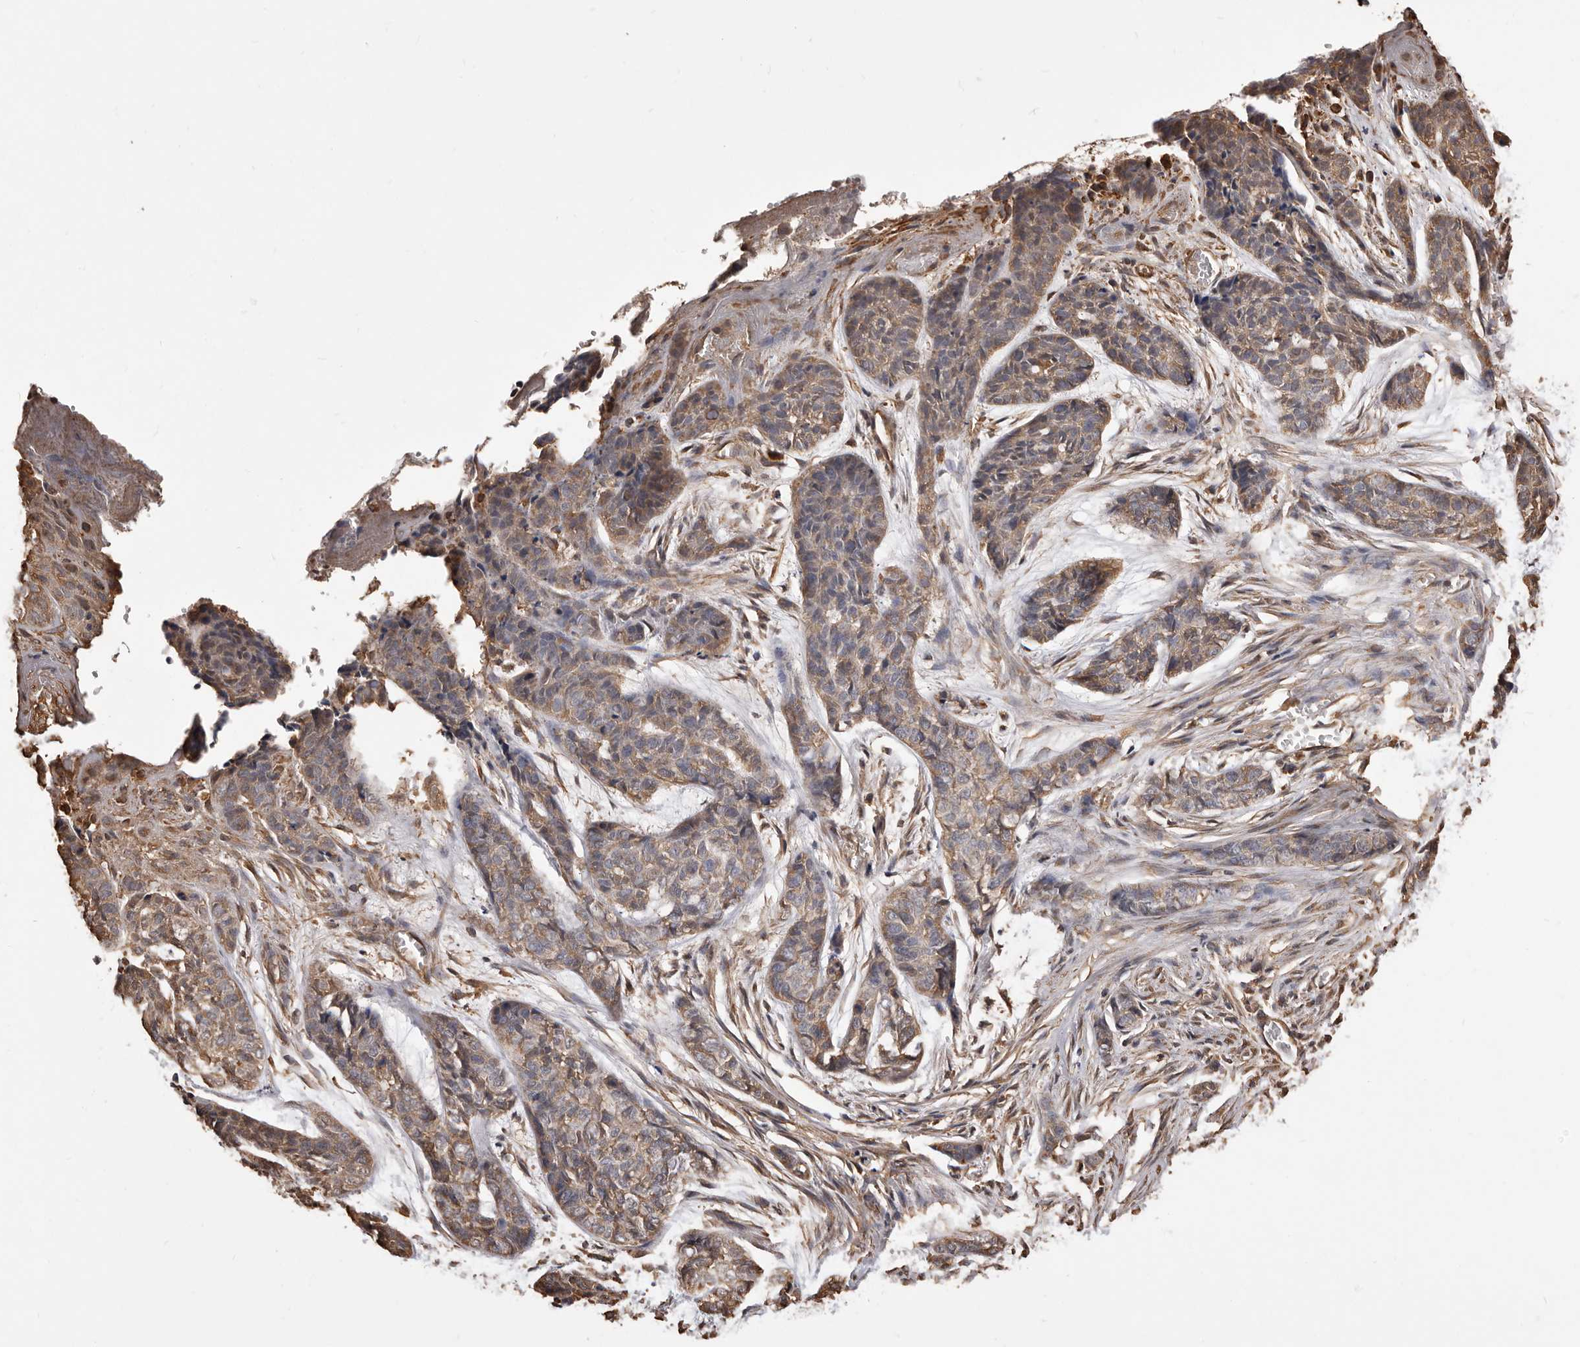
{"staining": {"intensity": "weak", "quantity": ">75%", "location": "cytoplasmic/membranous"}, "tissue": "skin cancer", "cell_type": "Tumor cells", "image_type": "cancer", "snomed": [{"axis": "morphology", "description": "Basal cell carcinoma"}, {"axis": "topography", "description": "Skin"}], "caption": "A histopathology image of skin cancer (basal cell carcinoma) stained for a protein exhibits weak cytoplasmic/membranous brown staining in tumor cells.", "gene": "ALPK1", "patient": {"sex": "female", "age": 64}}